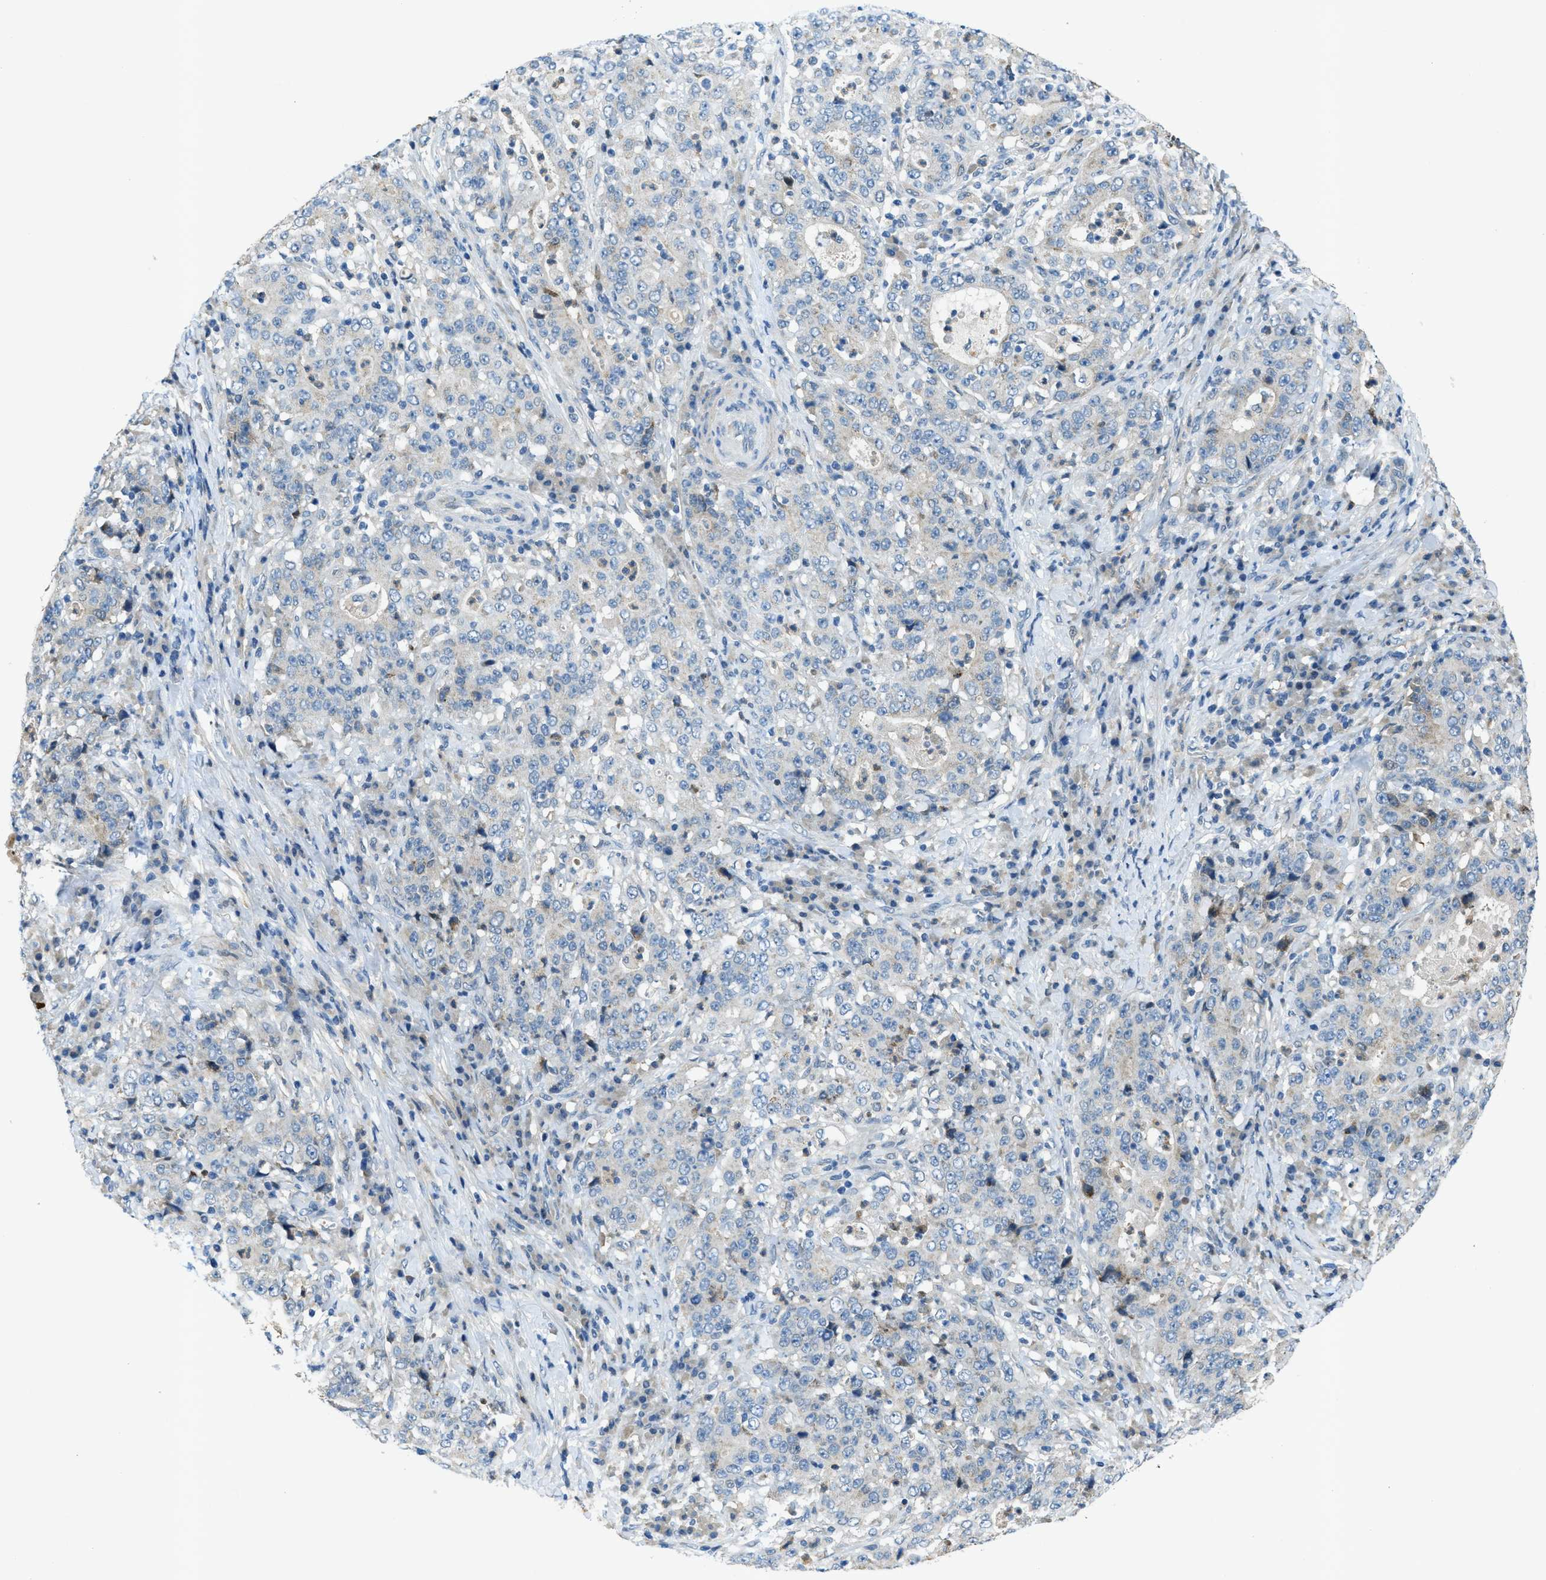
{"staining": {"intensity": "negative", "quantity": "none", "location": "none"}, "tissue": "stomach cancer", "cell_type": "Tumor cells", "image_type": "cancer", "snomed": [{"axis": "morphology", "description": "Normal tissue, NOS"}, {"axis": "morphology", "description": "Adenocarcinoma, NOS"}, {"axis": "topography", "description": "Stomach, upper"}, {"axis": "topography", "description": "Stomach"}], "caption": "DAB immunohistochemical staining of human stomach adenocarcinoma shows no significant positivity in tumor cells. (Stains: DAB (3,3'-diaminobenzidine) immunohistochemistry (IHC) with hematoxylin counter stain, Microscopy: brightfield microscopy at high magnification).", "gene": "SNX14", "patient": {"sex": "male", "age": 59}}